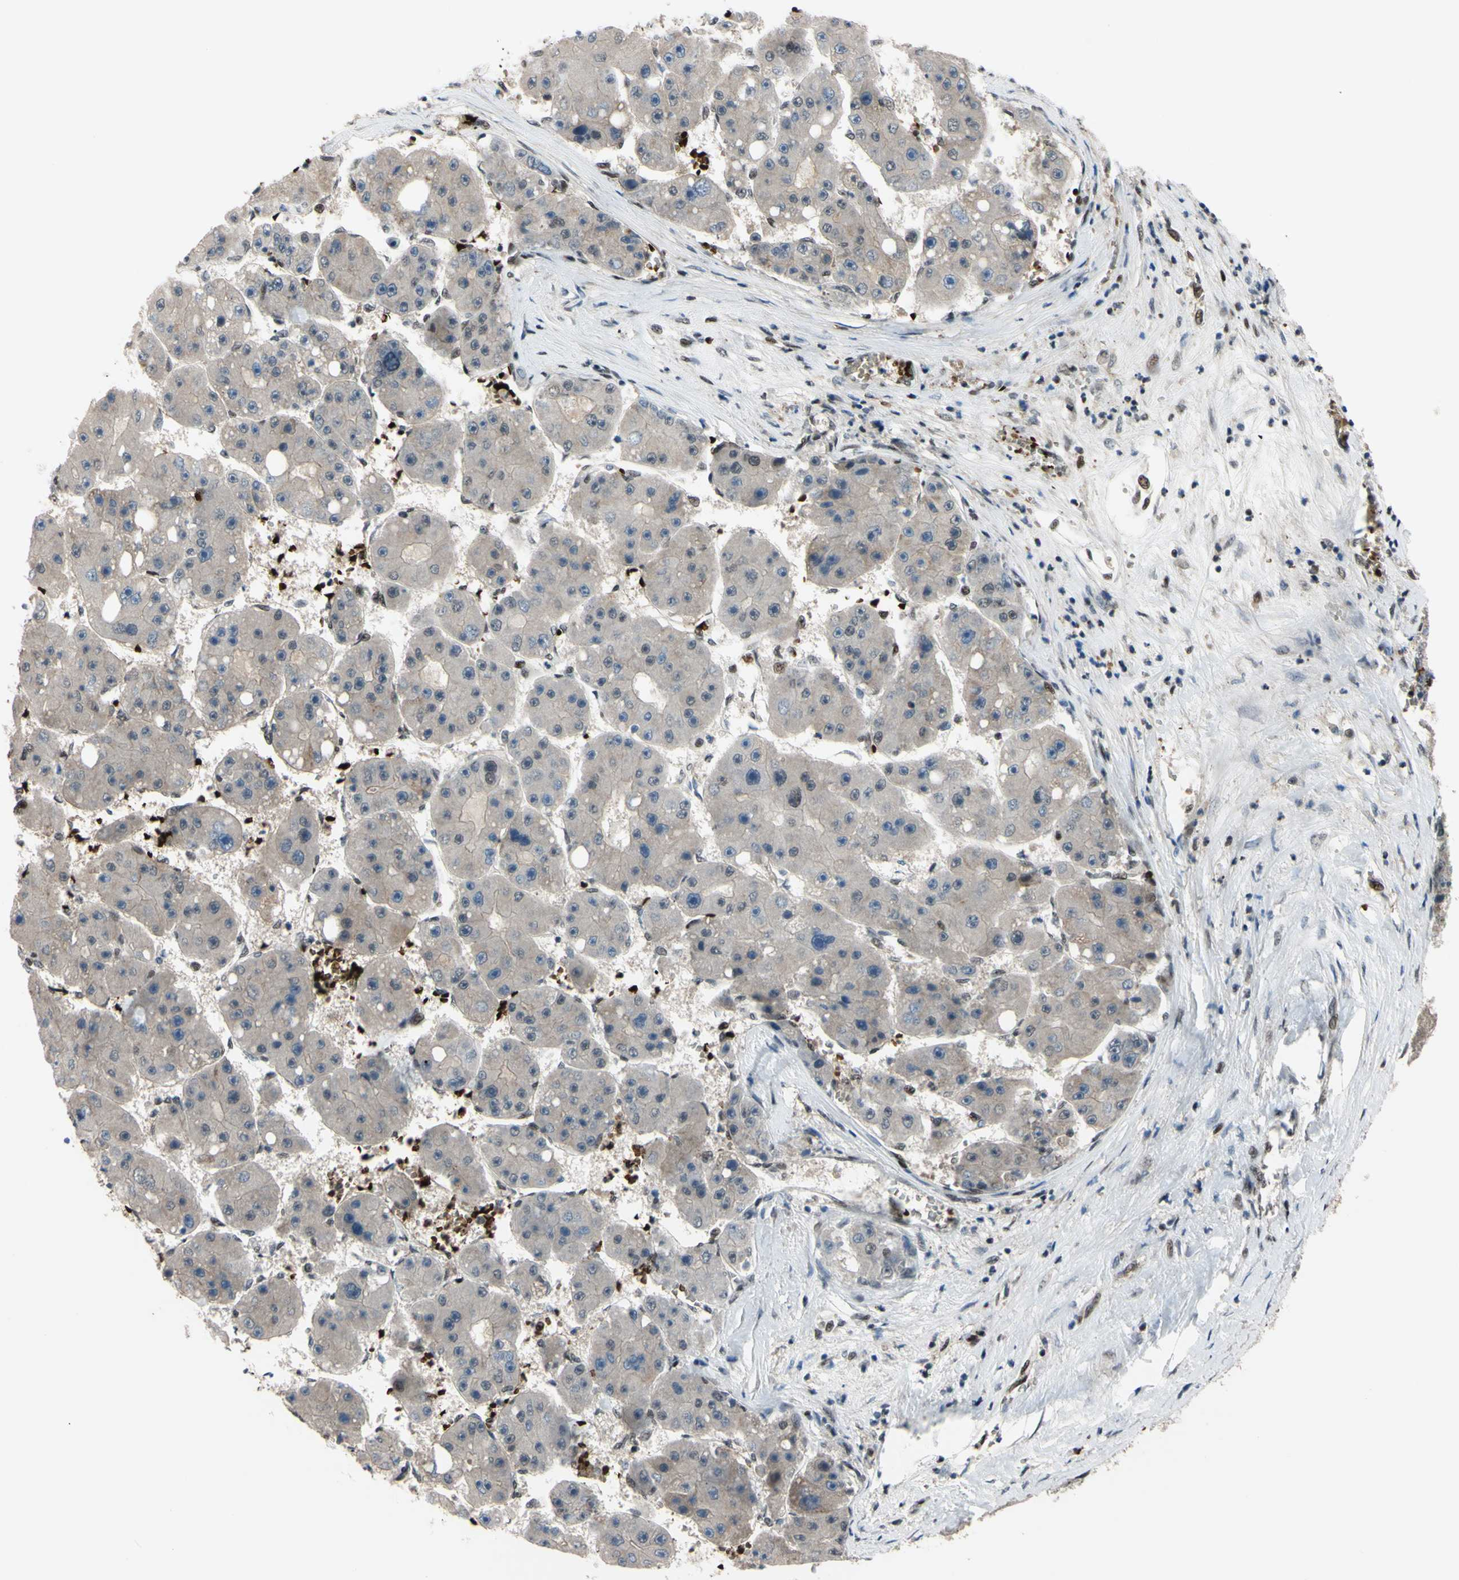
{"staining": {"intensity": "weak", "quantity": "<25%", "location": "cytoplasmic/membranous"}, "tissue": "liver cancer", "cell_type": "Tumor cells", "image_type": "cancer", "snomed": [{"axis": "morphology", "description": "Carcinoma, Hepatocellular, NOS"}, {"axis": "topography", "description": "Liver"}], "caption": "This histopathology image is of liver cancer (hepatocellular carcinoma) stained with immunohistochemistry to label a protein in brown with the nuclei are counter-stained blue. There is no positivity in tumor cells.", "gene": "THAP12", "patient": {"sex": "female", "age": 61}}